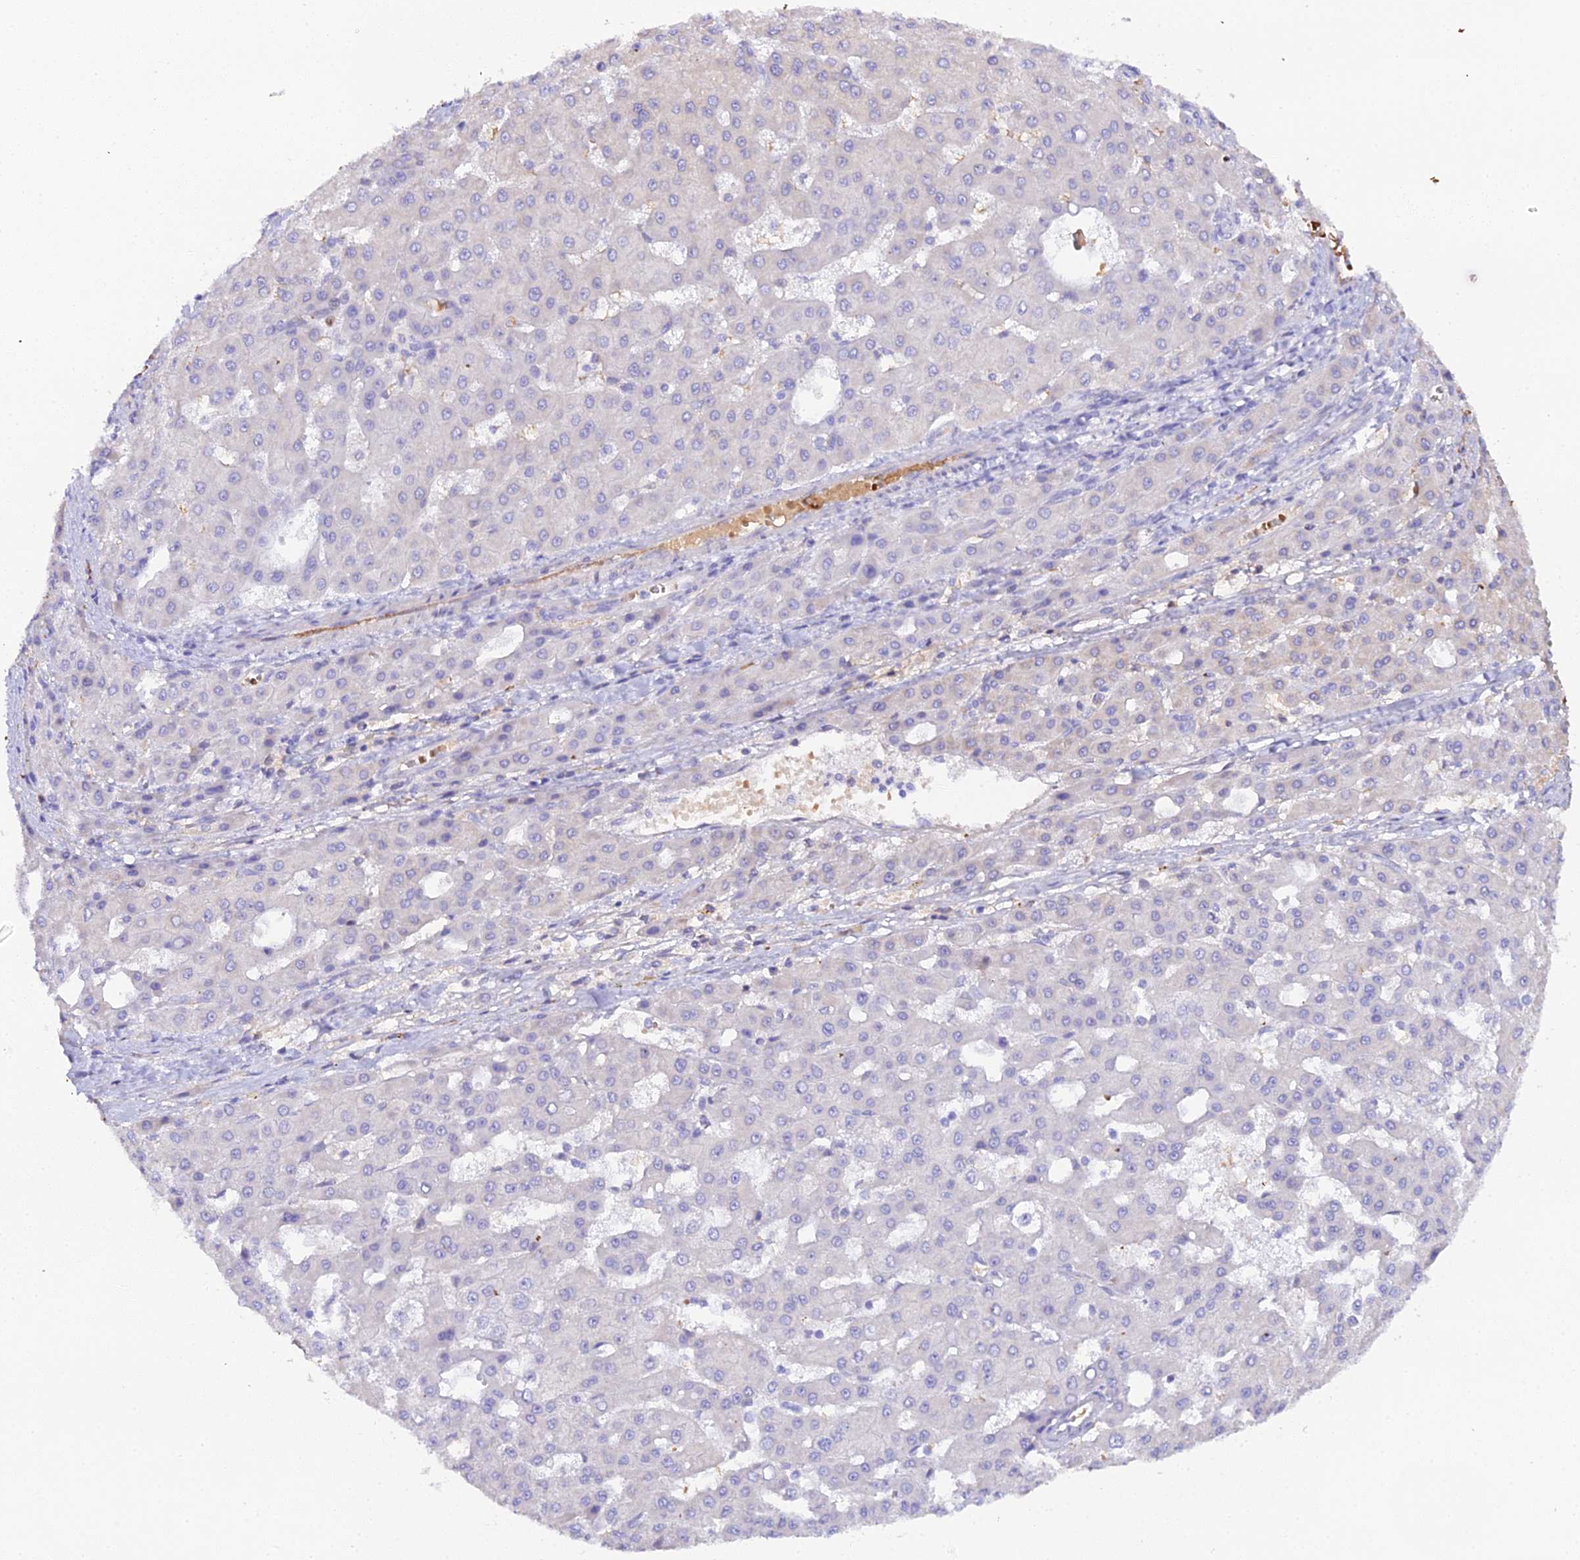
{"staining": {"intensity": "negative", "quantity": "none", "location": "none"}, "tissue": "liver cancer", "cell_type": "Tumor cells", "image_type": "cancer", "snomed": [{"axis": "morphology", "description": "Carcinoma, Hepatocellular, NOS"}, {"axis": "topography", "description": "Liver"}], "caption": "Hepatocellular carcinoma (liver) stained for a protein using IHC exhibits no expression tumor cells.", "gene": "CFAP45", "patient": {"sex": "male", "age": 47}}